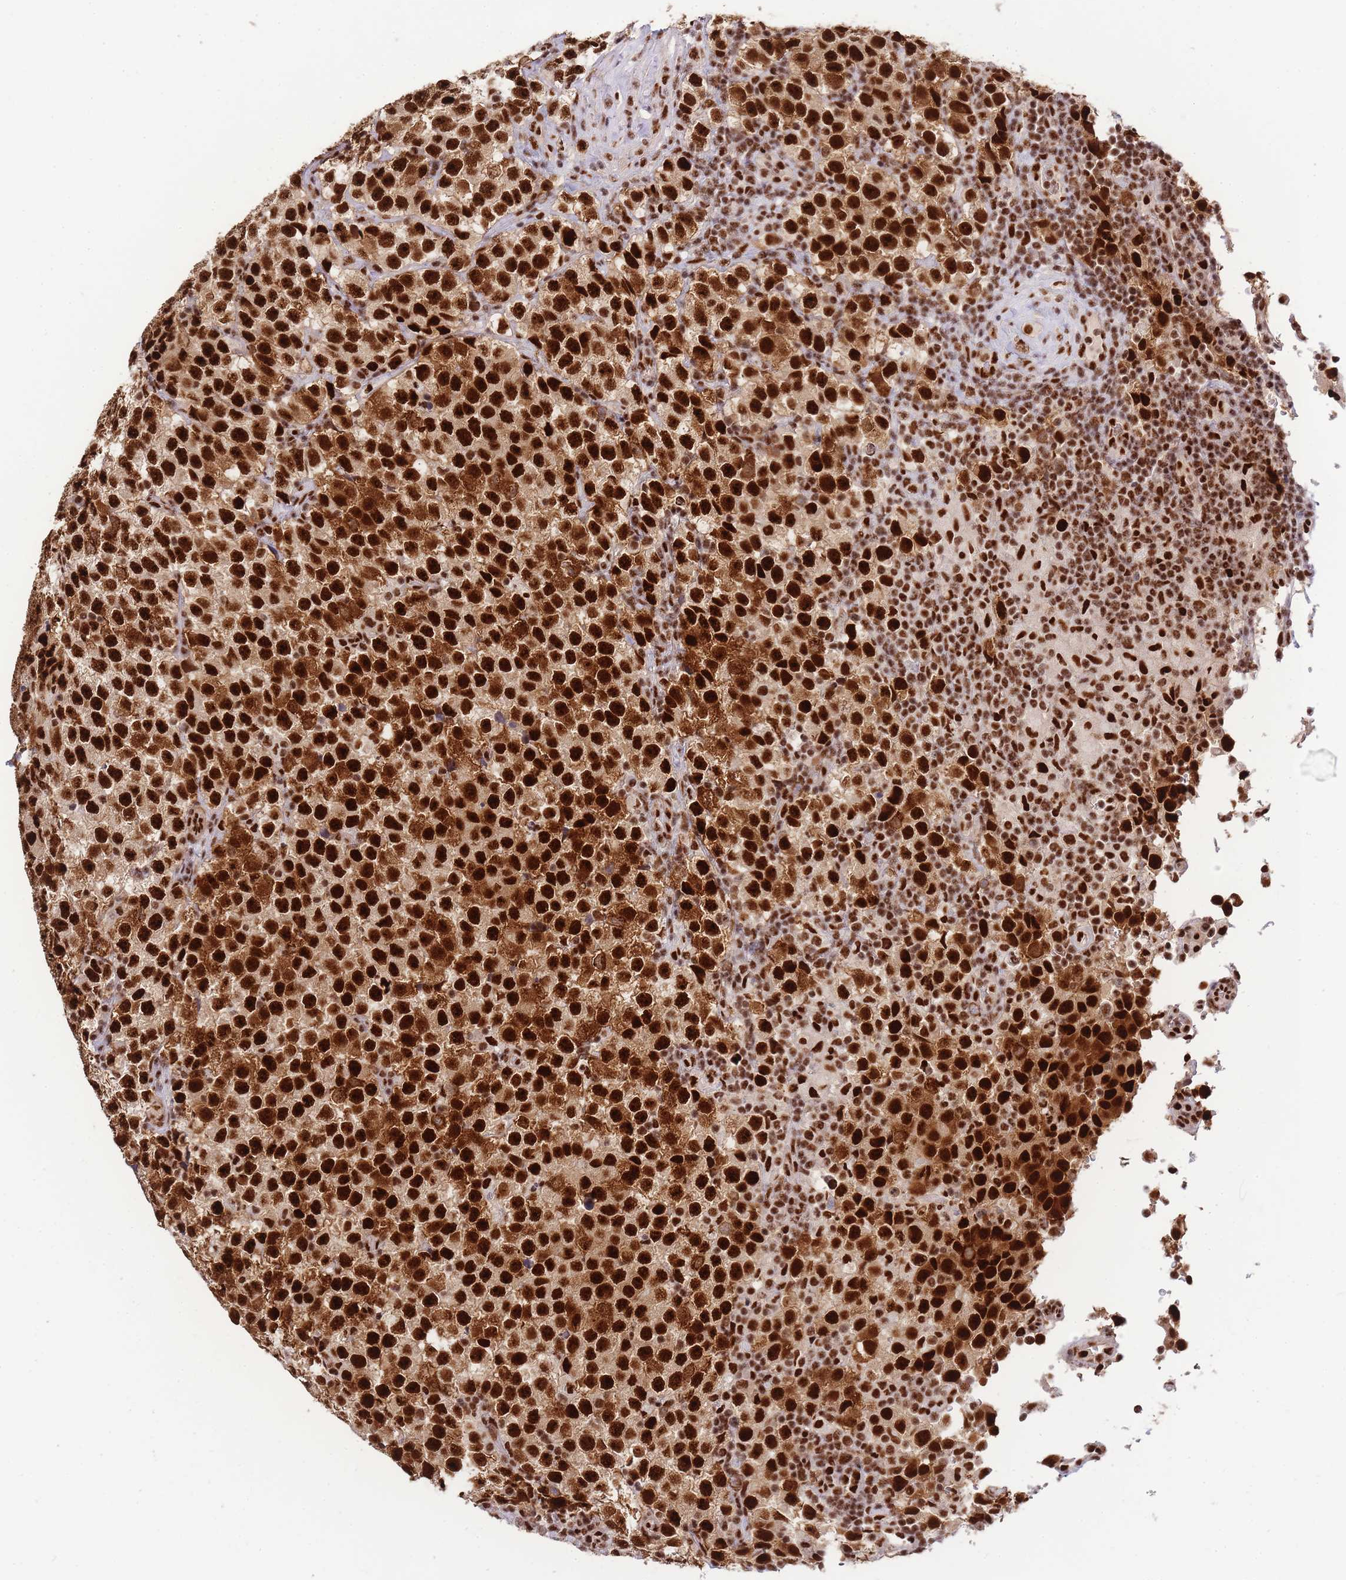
{"staining": {"intensity": "strong", "quantity": ">75%", "location": "cytoplasmic/membranous,nuclear"}, "tissue": "testis cancer", "cell_type": "Tumor cells", "image_type": "cancer", "snomed": [{"axis": "morphology", "description": "Seminoma, NOS"}, {"axis": "topography", "description": "Testis"}], "caption": "Strong cytoplasmic/membranous and nuclear positivity for a protein is present in about >75% of tumor cells of testis cancer using IHC.", "gene": "PRKDC", "patient": {"sex": "male", "age": 34}}